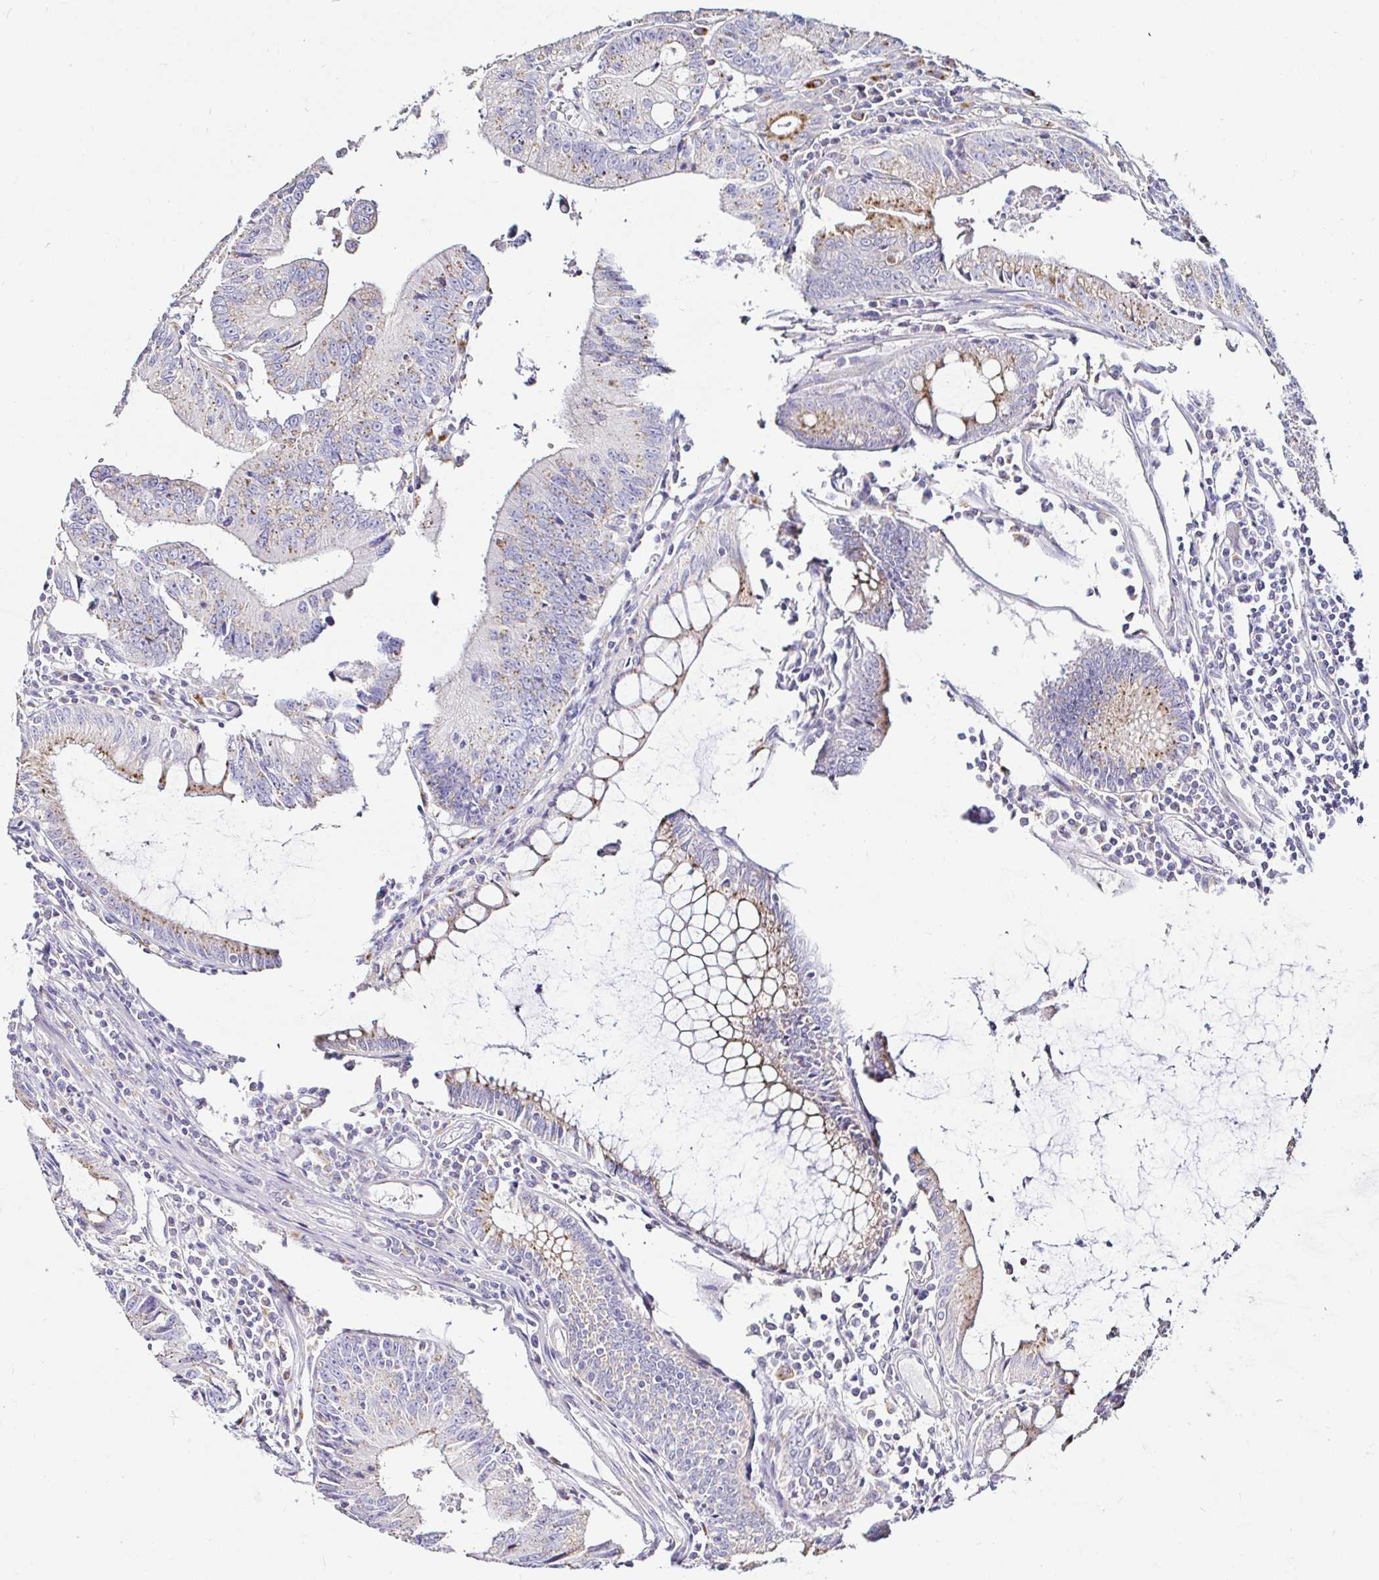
{"staining": {"intensity": "moderate", "quantity": "25%-75%", "location": "cytoplasmic/membranous"}, "tissue": "colorectal cancer", "cell_type": "Tumor cells", "image_type": "cancer", "snomed": [{"axis": "morphology", "description": "Adenocarcinoma, NOS"}, {"axis": "topography", "description": "Rectum"}], "caption": "Protein expression analysis of colorectal adenocarcinoma demonstrates moderate cytoplasmic/membranous positivity in approximately 25%-75% of tumor cells.", "gene": "GALNS", "patient": {"sex": "female", "age": 81}}